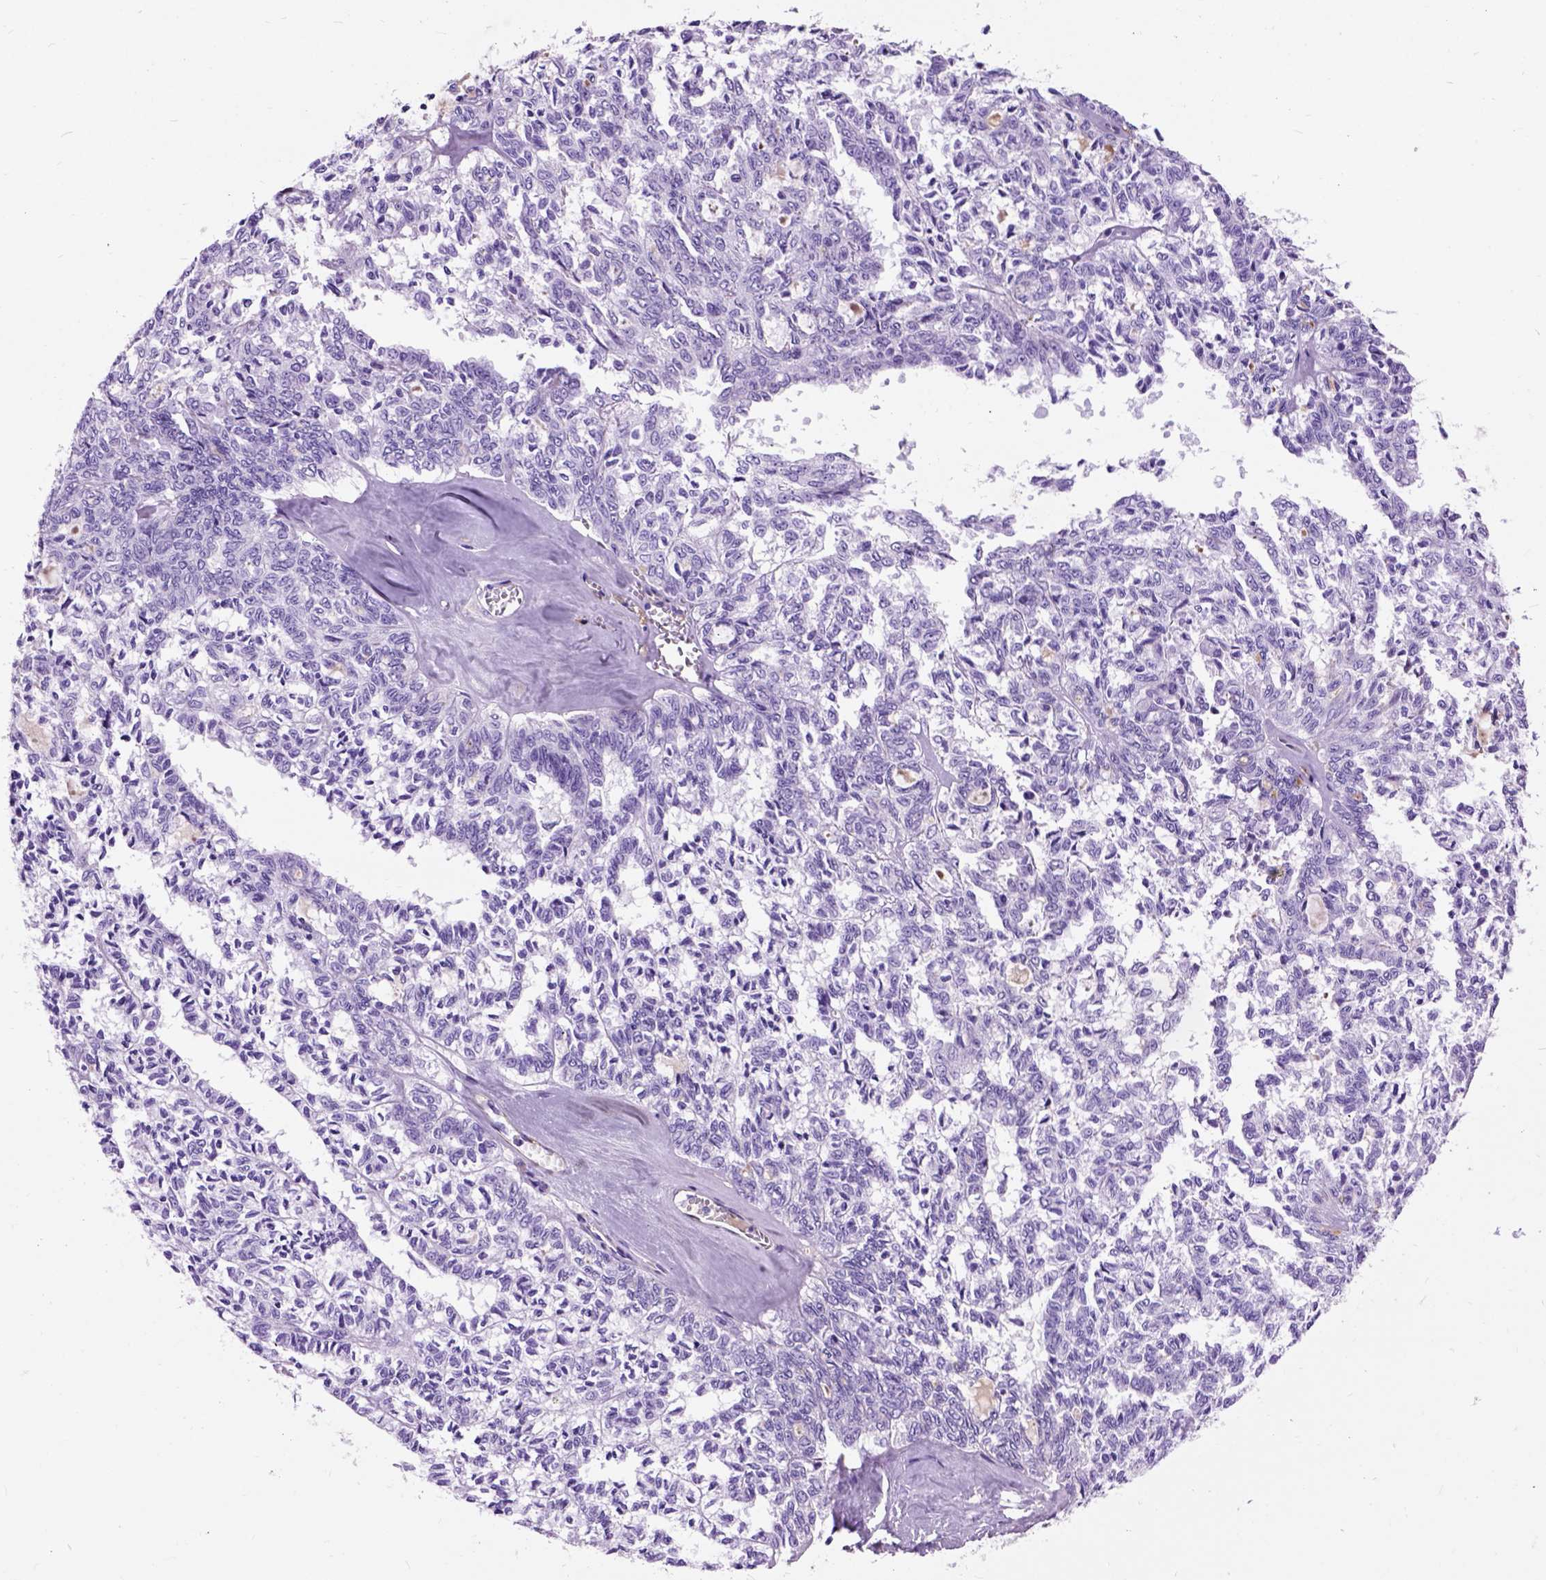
{"staining": {"intensity": "negative", "quantity": "none", "location": "none"}, "tissue": "ovarian cancer", "cell_type": "Tumor cells", "image_type": "cancer", "snomed": [{"axis": "morphology", "description": "Cystadenocarcinoma, serous, NOS"}, {"axis": "topography", "description": "Ovary"}], "caption": "A high-resolution micrograph shows IHC staining of ovarian cancer (serous cystadenocarcinoma), which demonstrates no significant expression in tumor cells.", "gene": "MAPT", "patient": {"sex": "female", "age": 71}}